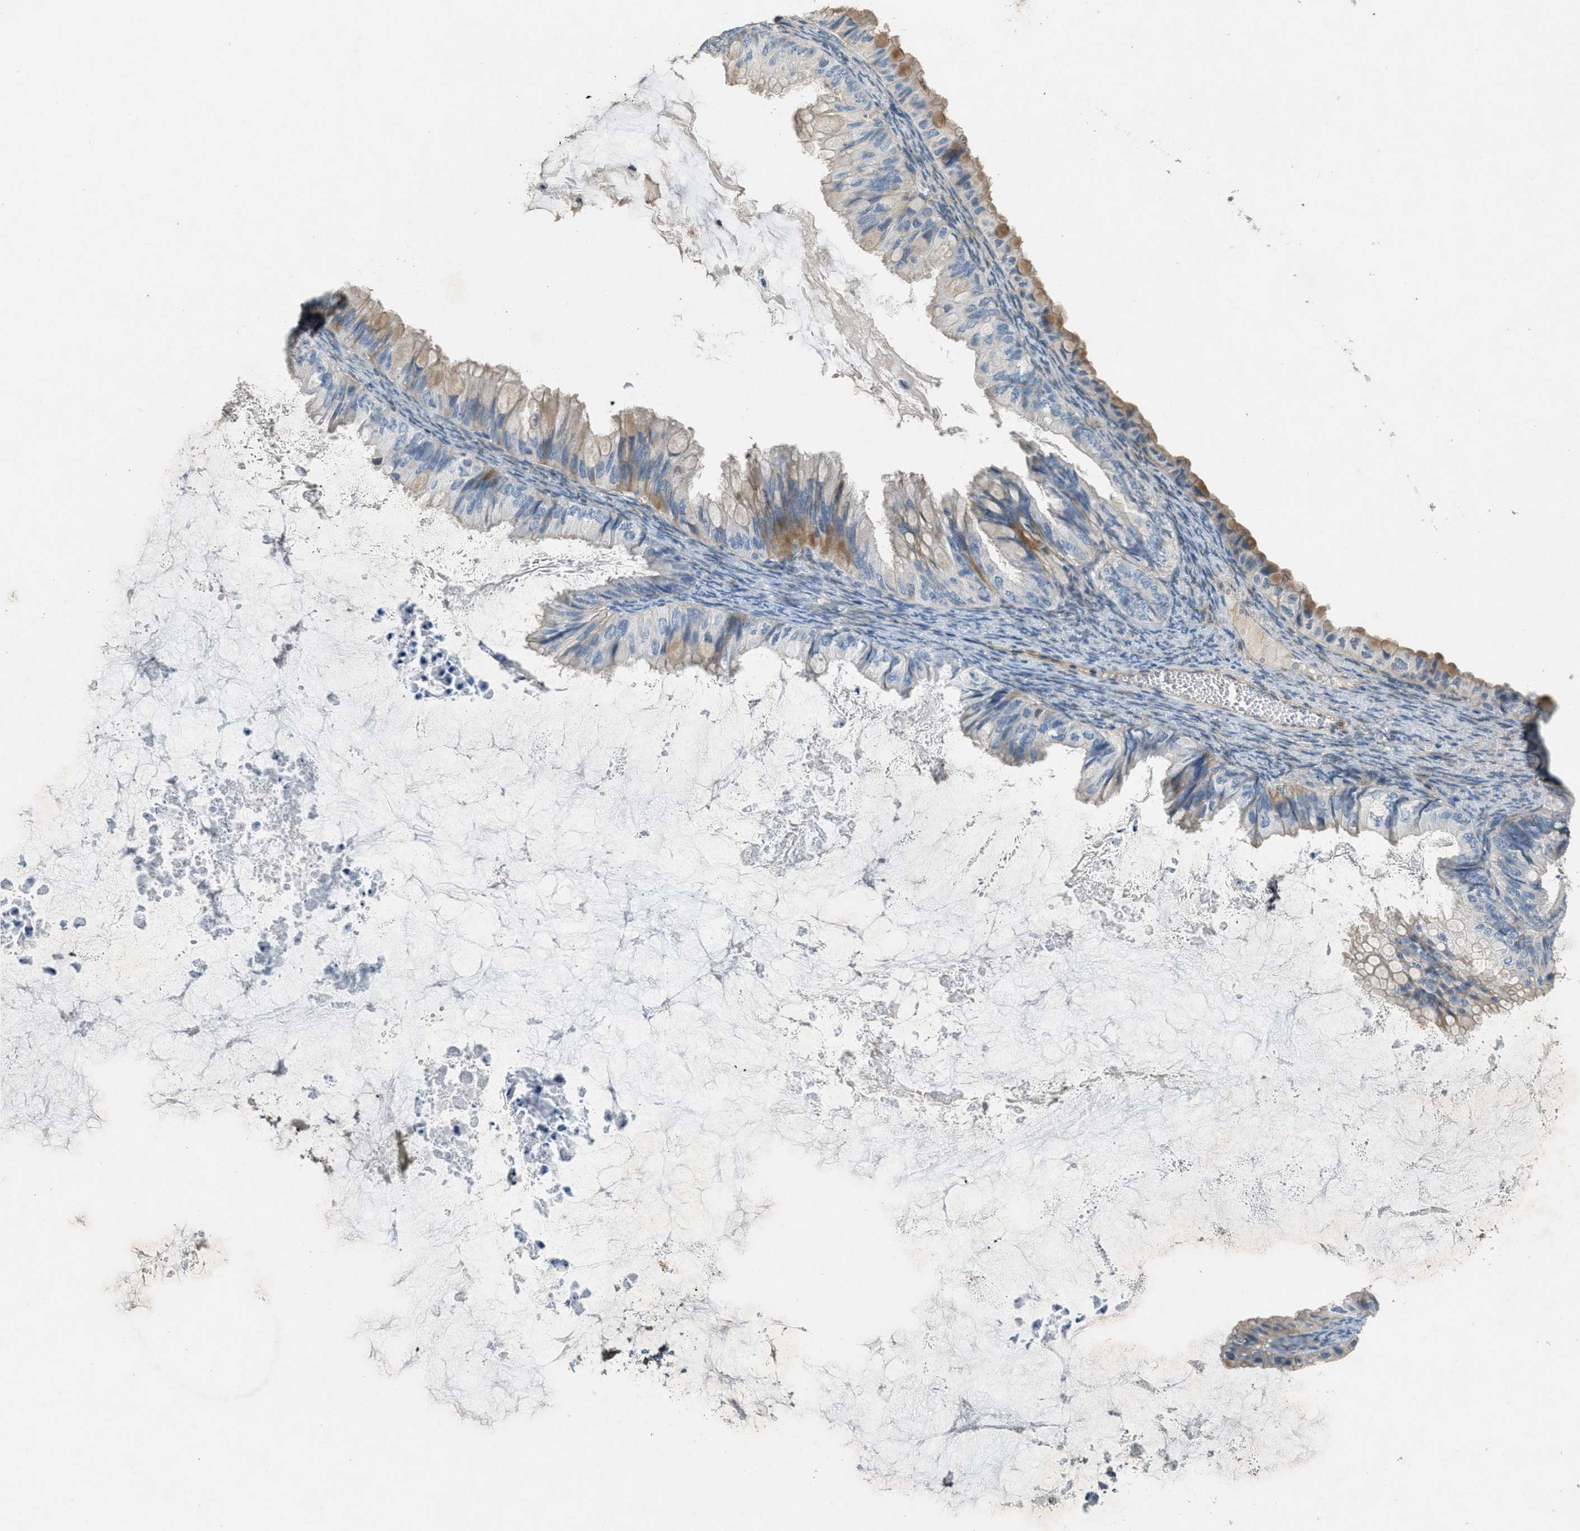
{"staining": {"intensity": "moderate", "quantity": "25%-75%", "location": "cytoplasmic/membranous"}, "tissue": "ovarian cancer", "cell_type": "Tumor cells", "image_type": "cancer", "snomed": [{"axis": "morphology", "description": "Cystadenocarcinoma, mucinous, NOS"}, {"axis": "topography", "description": "Ovary"}], "caption": "Immunohistochemistry staining of ovarian mucinous cystadenocarcinoma, which exhibits medium levels of moderate cytoplasmic/membranous expression in about 25%-75% of tumor cells indicating moderate cytoplasmic/membranous protein expression. The staining was performed using DAB (brown) for protein detection and nuclei were counterstained in hematoxylin (blue).", "gene": "ADCY5", "patient": {"sex": "female", "age": 80}}